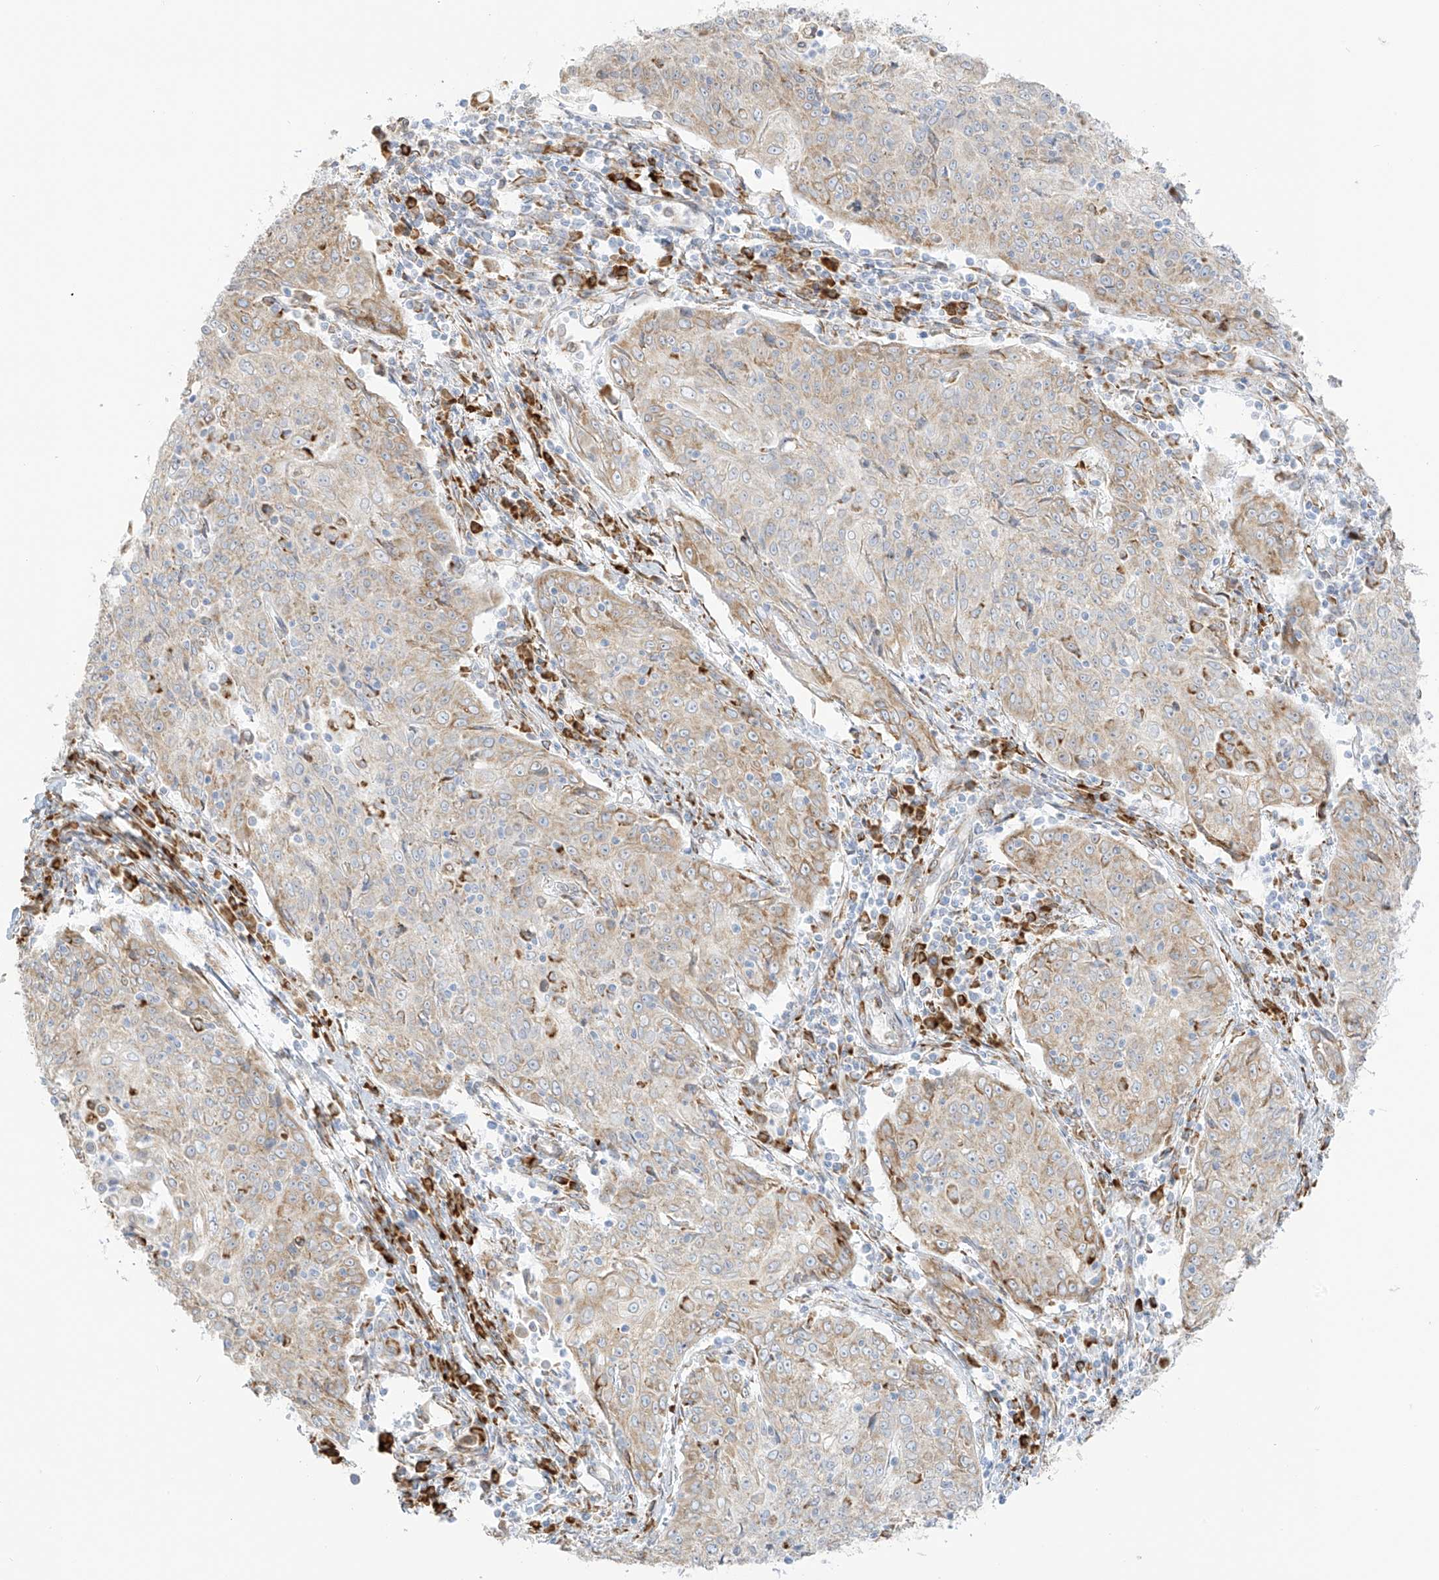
{"staining": {"intensity": "weak", "quantity": "<25%", "location": "cytoplasmic/membranous"}, "tissue": "cervical cancer", "cell_type": "Tumor cells", "image_type": "cancer", "snomed": [{"axis": "morphology", "description": "Squamous cell carcinoma, NOS"}, {"axis": "topography", "description": "Cervix"}], "caption": "Tumor cells show no significant positivity in cervical cancer (squamous cell carcinoma).", "gene": "LRRC59", "patient": {"sex": "female", "age": 48}}